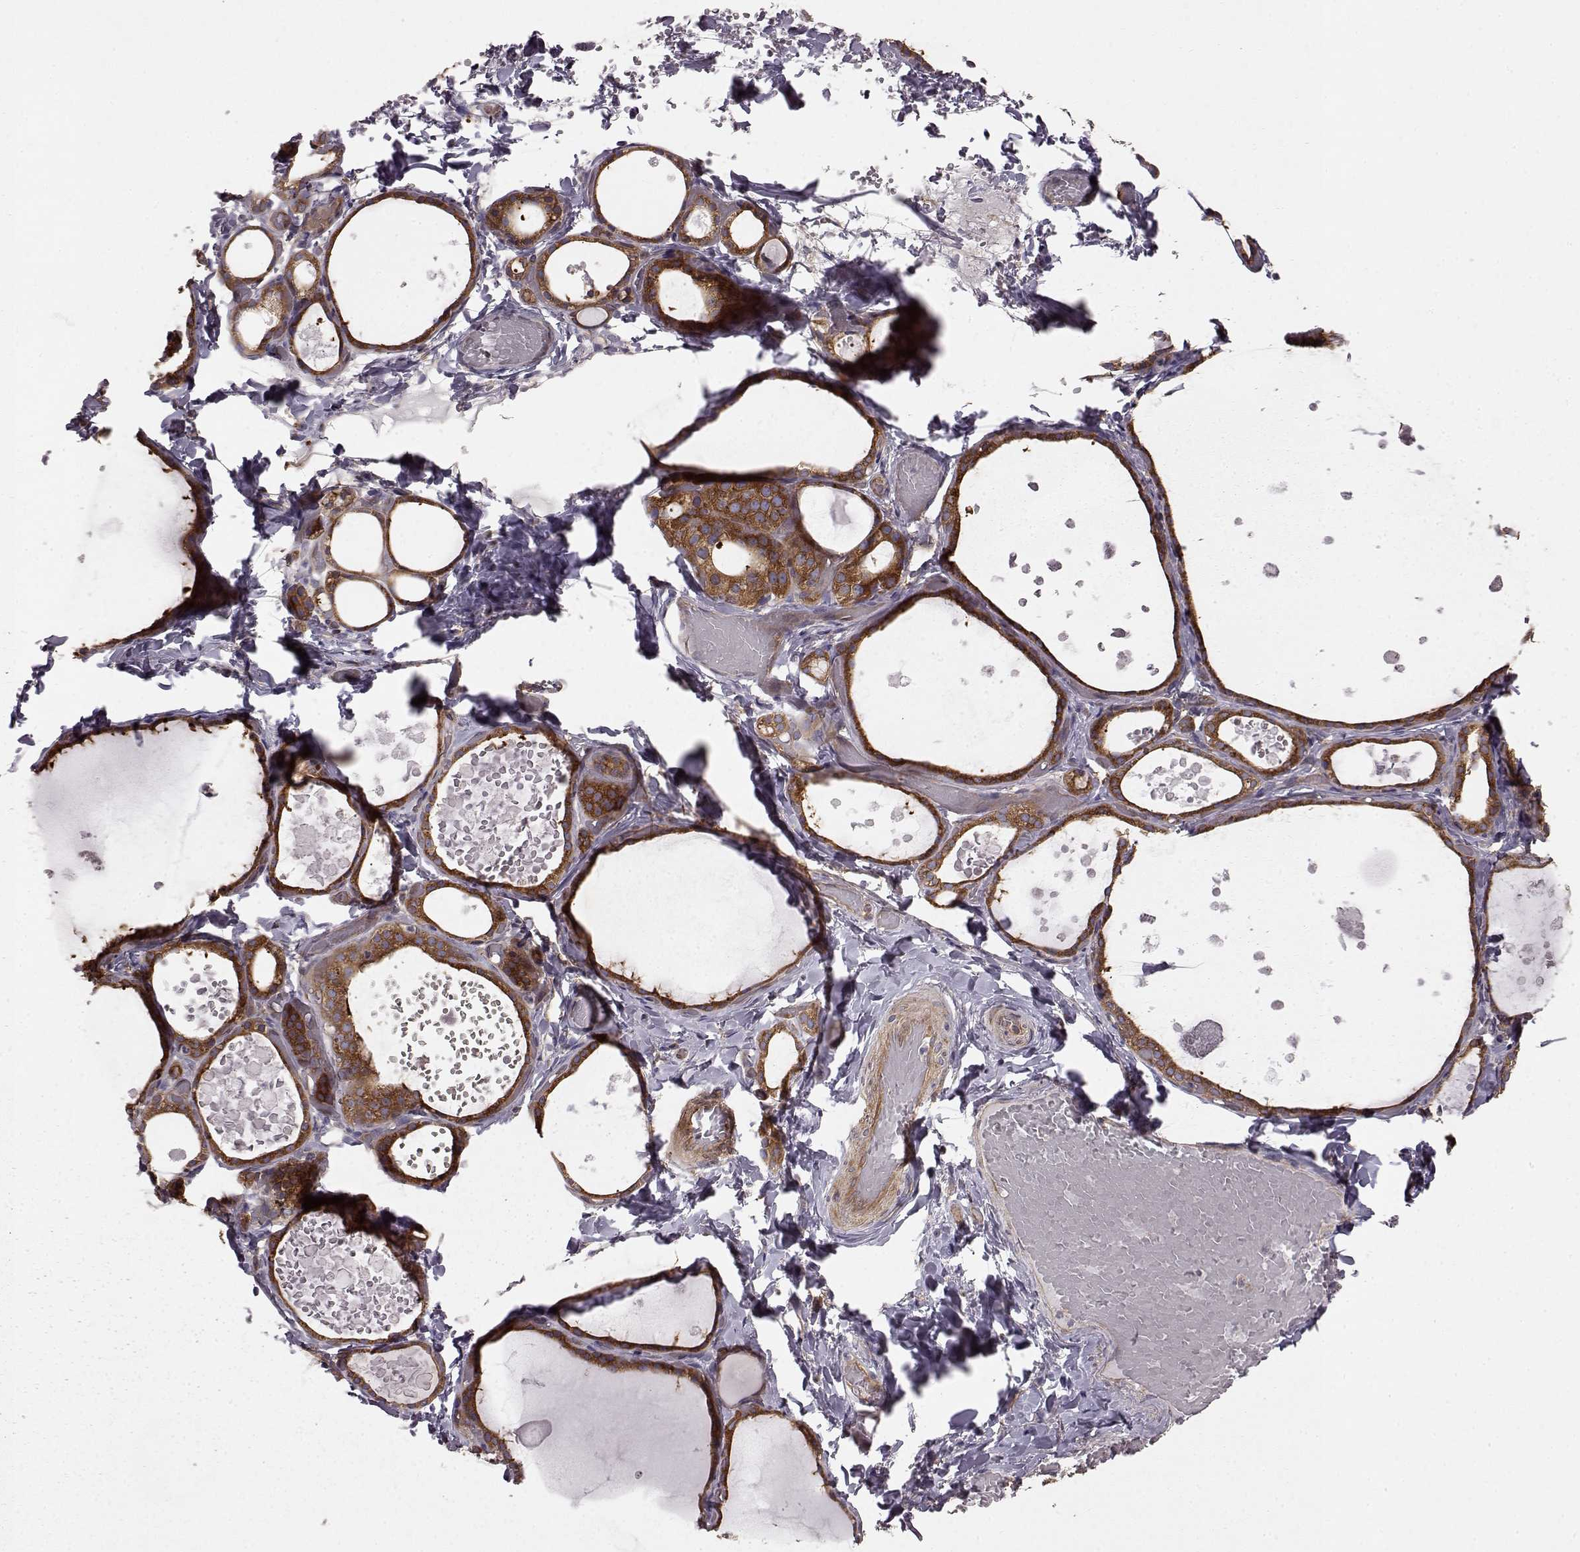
{"staining": {"intensity": "strong", "quantity": "25%-75%", "location": "cytoplasmic/membranous"}, "tissue": "thyroid gland", "cell_type": "Glandular cells", "image_type": "normal", "snomed": [{"axis": "morphology", "description": "Normal tissue, NOS"}, {"axis": "topography", "description": "Thyroid gland"}], "caption": "Immunohistochemistry (IHC) of unremarkable thyroid gland reveals high levels of strong cytoplasmic/membranous staining in about 25%-75% of glandular cells. Using DAB (brown) and hematoxylin (blue) stains, captured at high magnification using brightfield microscopy.", "gene": "RABGAP1", "patient": {"sex": "female", "age": 56}}